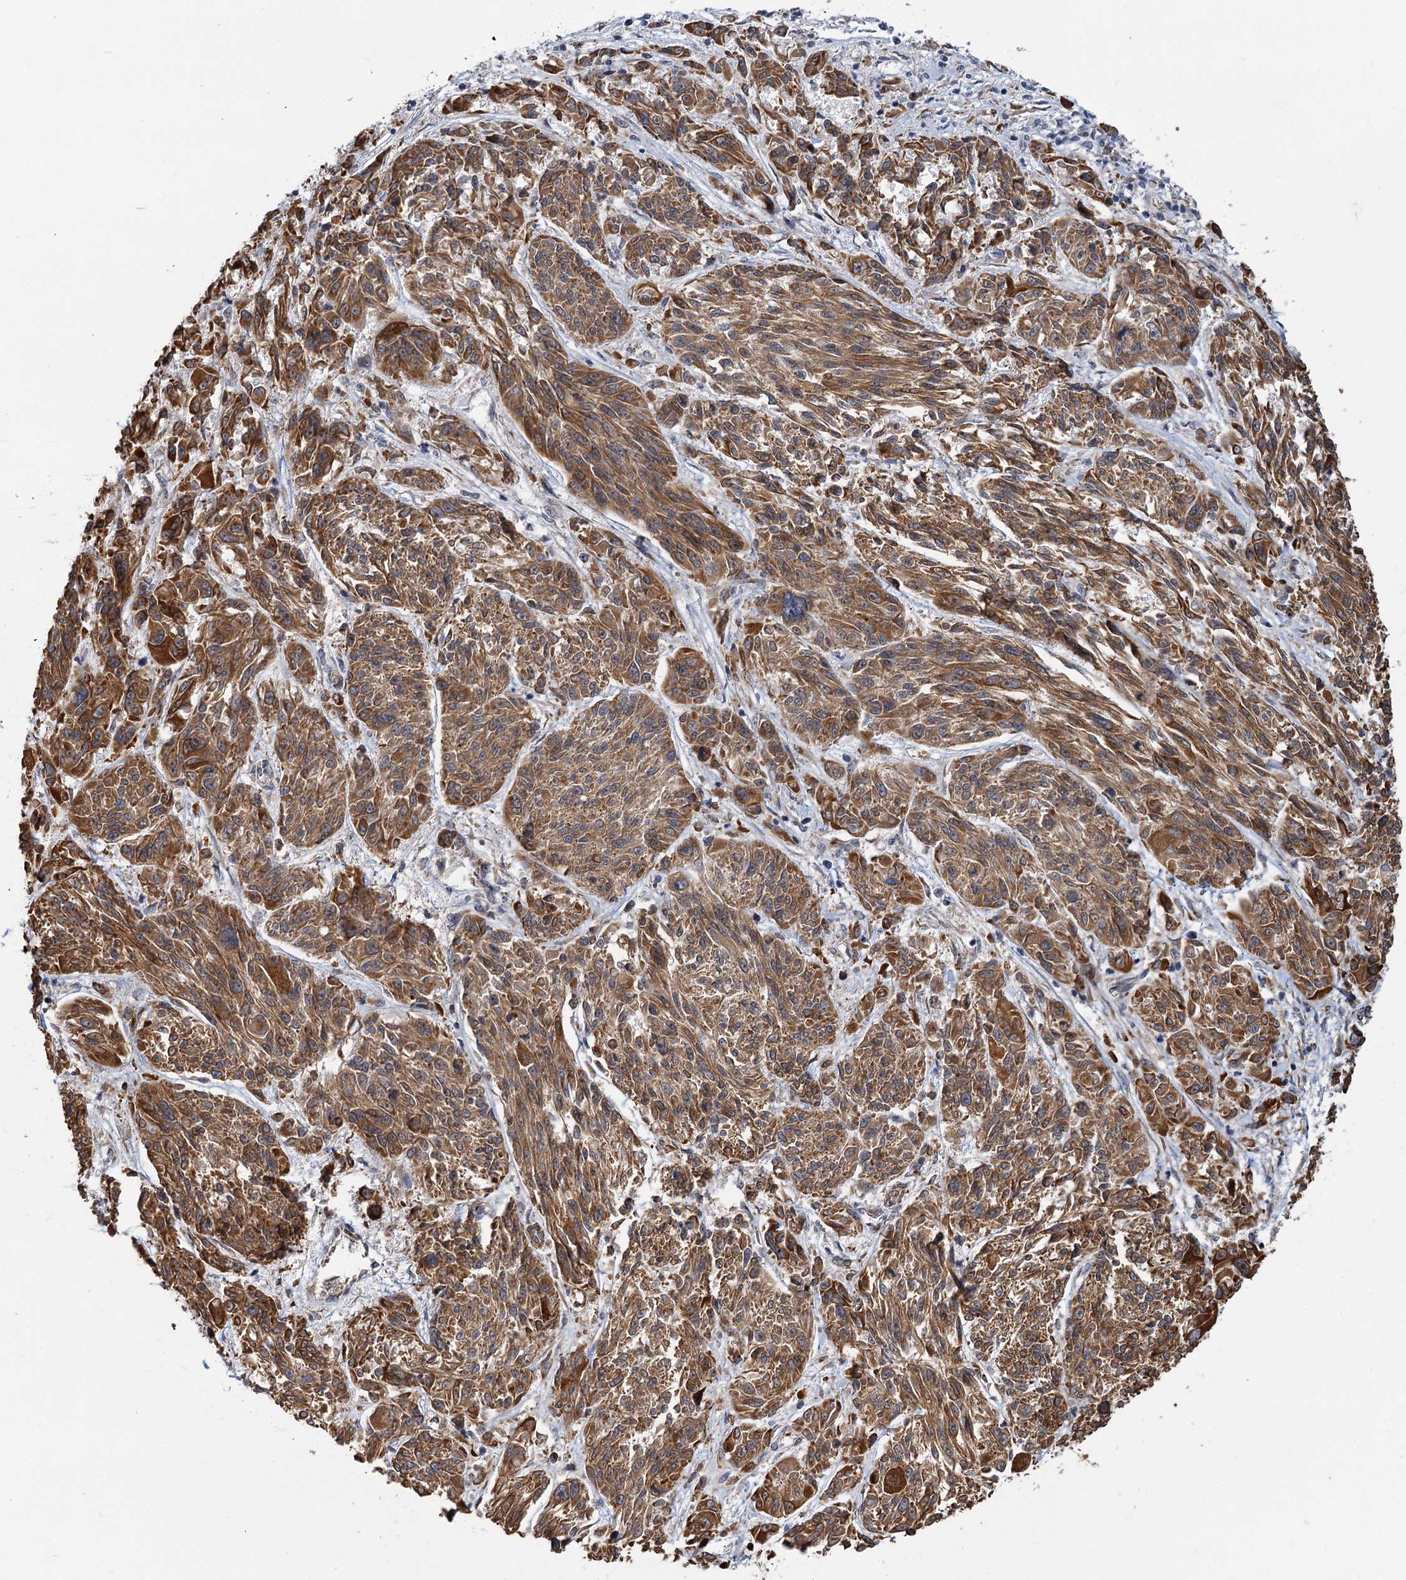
{"staining": {"intensity": "moderate", "quantity": ">75%", "location": "cytoplasmic/membranous"}, "tissue": "melanoma", "cell_type": "Tumor cells", "image_type": "cancer", "snomed": [{"axis": "morphology", "description": "Malignant melanoma, NOS"}, {"axis": "topography", "description": "Skin"}], "caption": "The image demonstrates immunohistochemical staining of malignant melanoma. There is moderate cytoplasmic/membranous positivity is seen in approximately >75% of tumor cells.", "gene": "APBA2", "patient": {"sex": "male", "age": 53}}